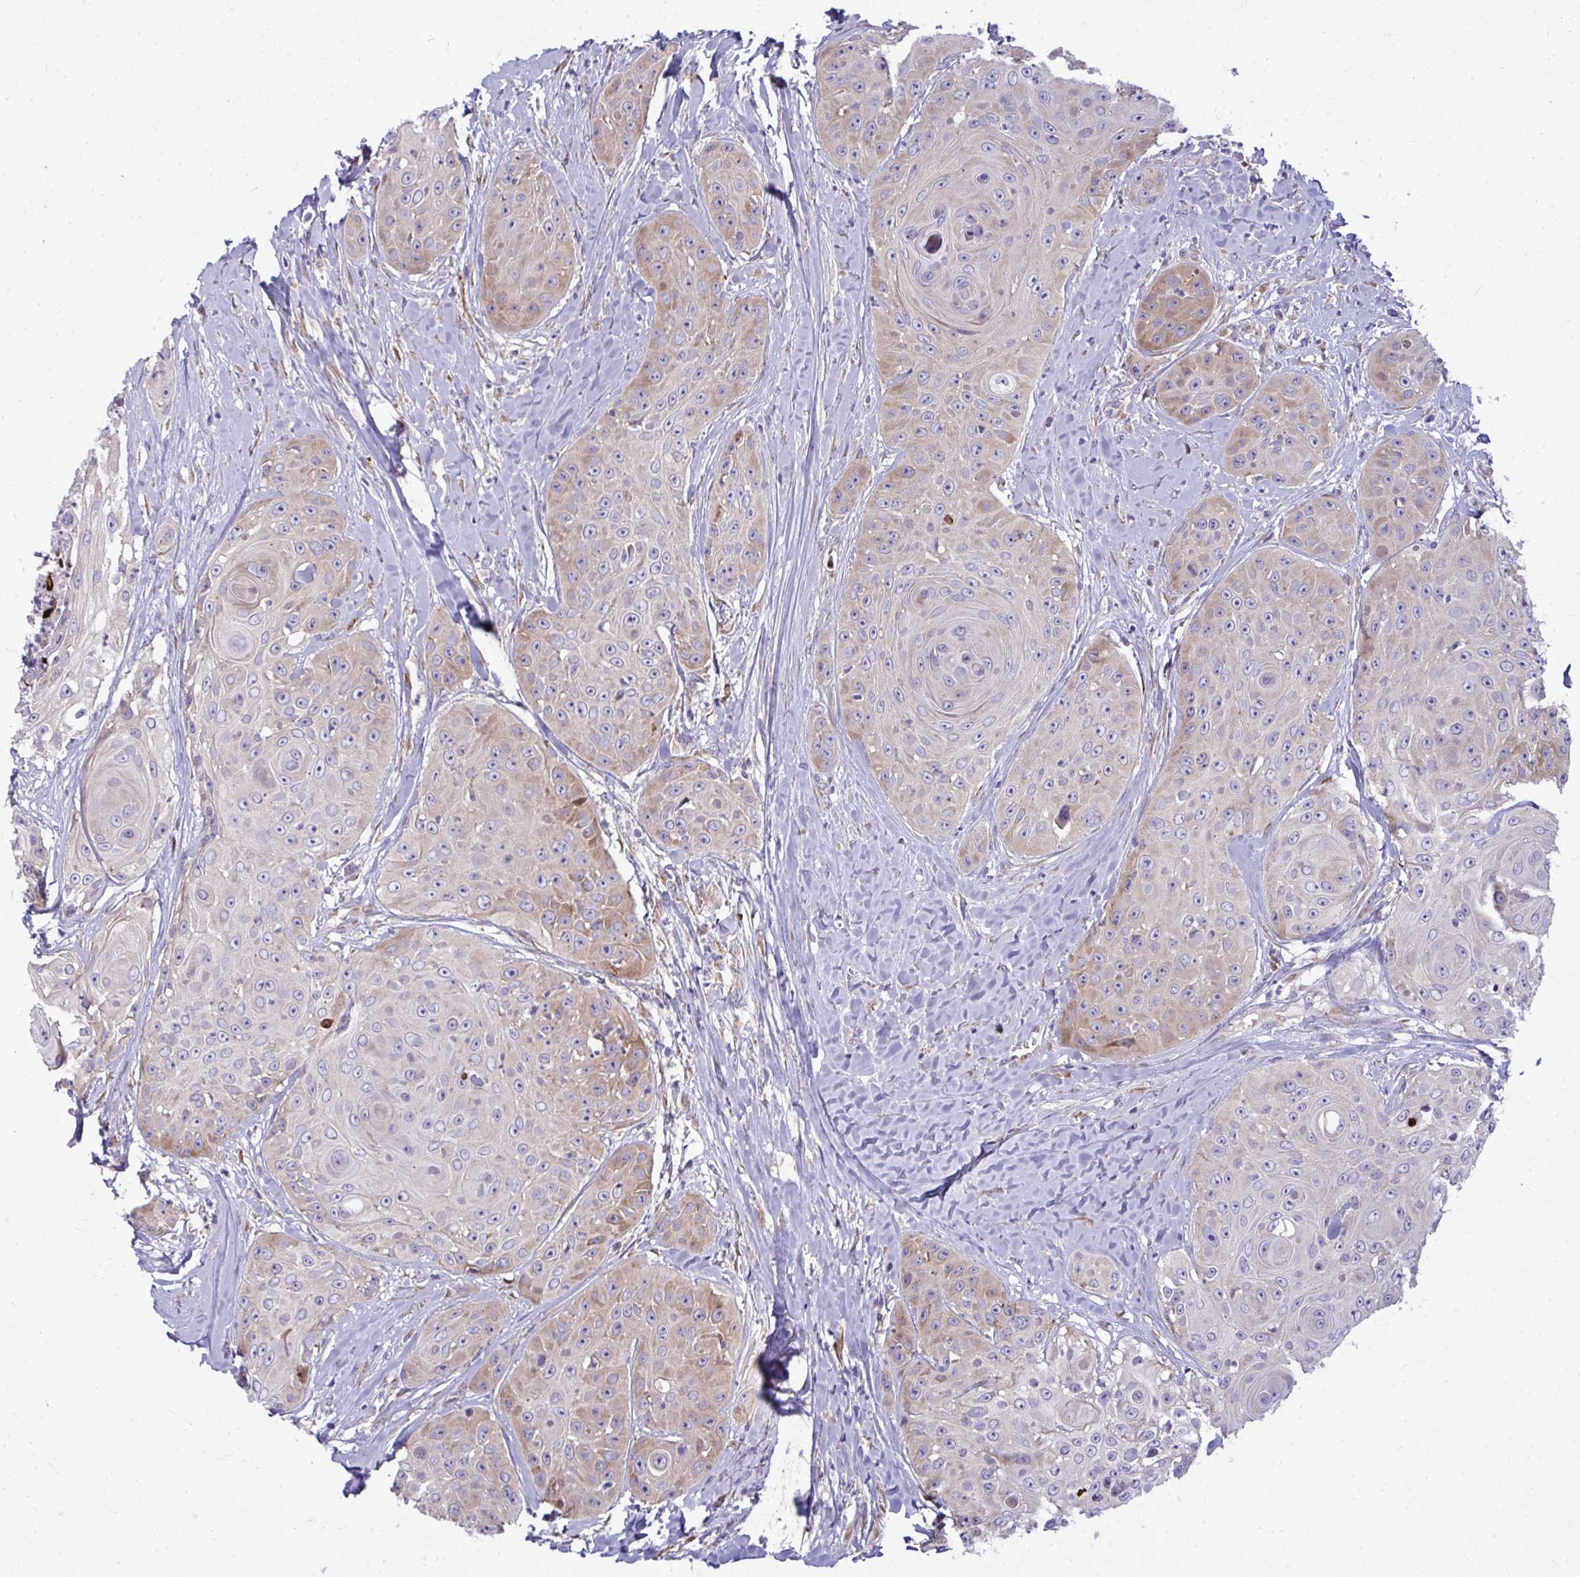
{"staining": {"intensity": "moderate", "quantity": "25%-75%", "location": "cytoplasmic/membranous"}, "tissue": "head and neck cancer", "cell_type": "Tumor cells", "image_type": "cancer", "snomed": [{"axis": "morphology", "description": "Squamous cell carcinoma, NOS"}, {"axis": "topography", "description": "Head-Neck"}], "caption": "This histopathology image reveals head and neck squamous cell carcinoma stained with immunohistochemistry to label a protein in brown. The cytoplasmic/membranous of tumor cells show moderate positivity for the protein. Nuclei are counter-stained blue.", "gene": "GFPT2", "patient": {"sex": "male", "age": 83}}